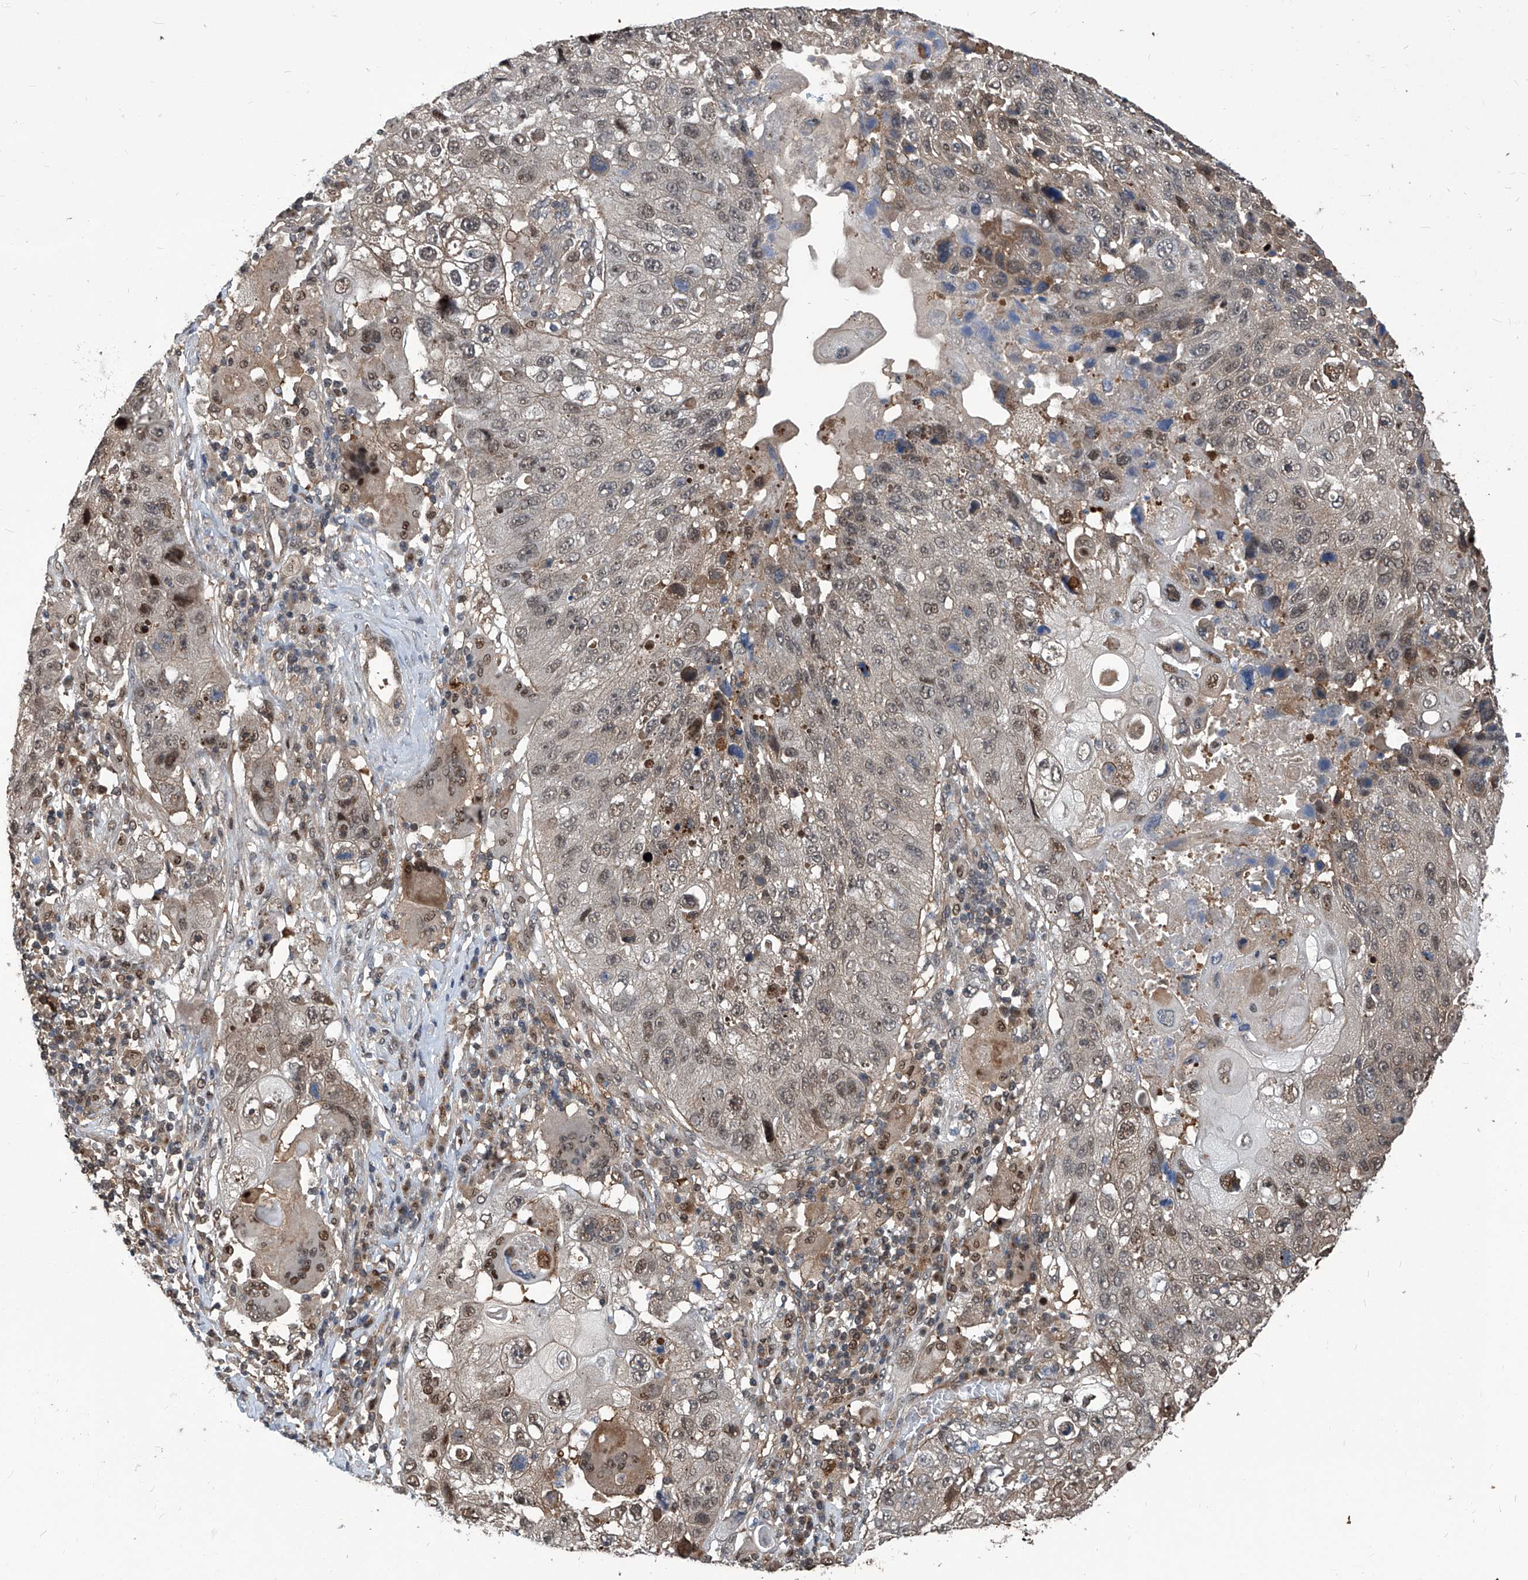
{"staining": {"intensity": "moderate", "quantity": "<25%", "location": "cytoplasmic/membranous,nuclear"}, "tissue": "lung cancer", "cell_type": "Tumor cells", "image_type": "cancer", "snomed": [{"axis": "morphology", "description": "Squamous cell carcinoma, NOS"}, {"axis": "topography", "description": "Lung"}], "caption": "The immunohistochemical stain highlights moderate cytoplasmic/membranous and nuclear staining in tumor cells of squamous cell carcinoma (lung) tissue. (IHC, brightfield microscopy, high magnification).", "gene": "PSMB1", "patient": {"sex": "male", "age": 61}}